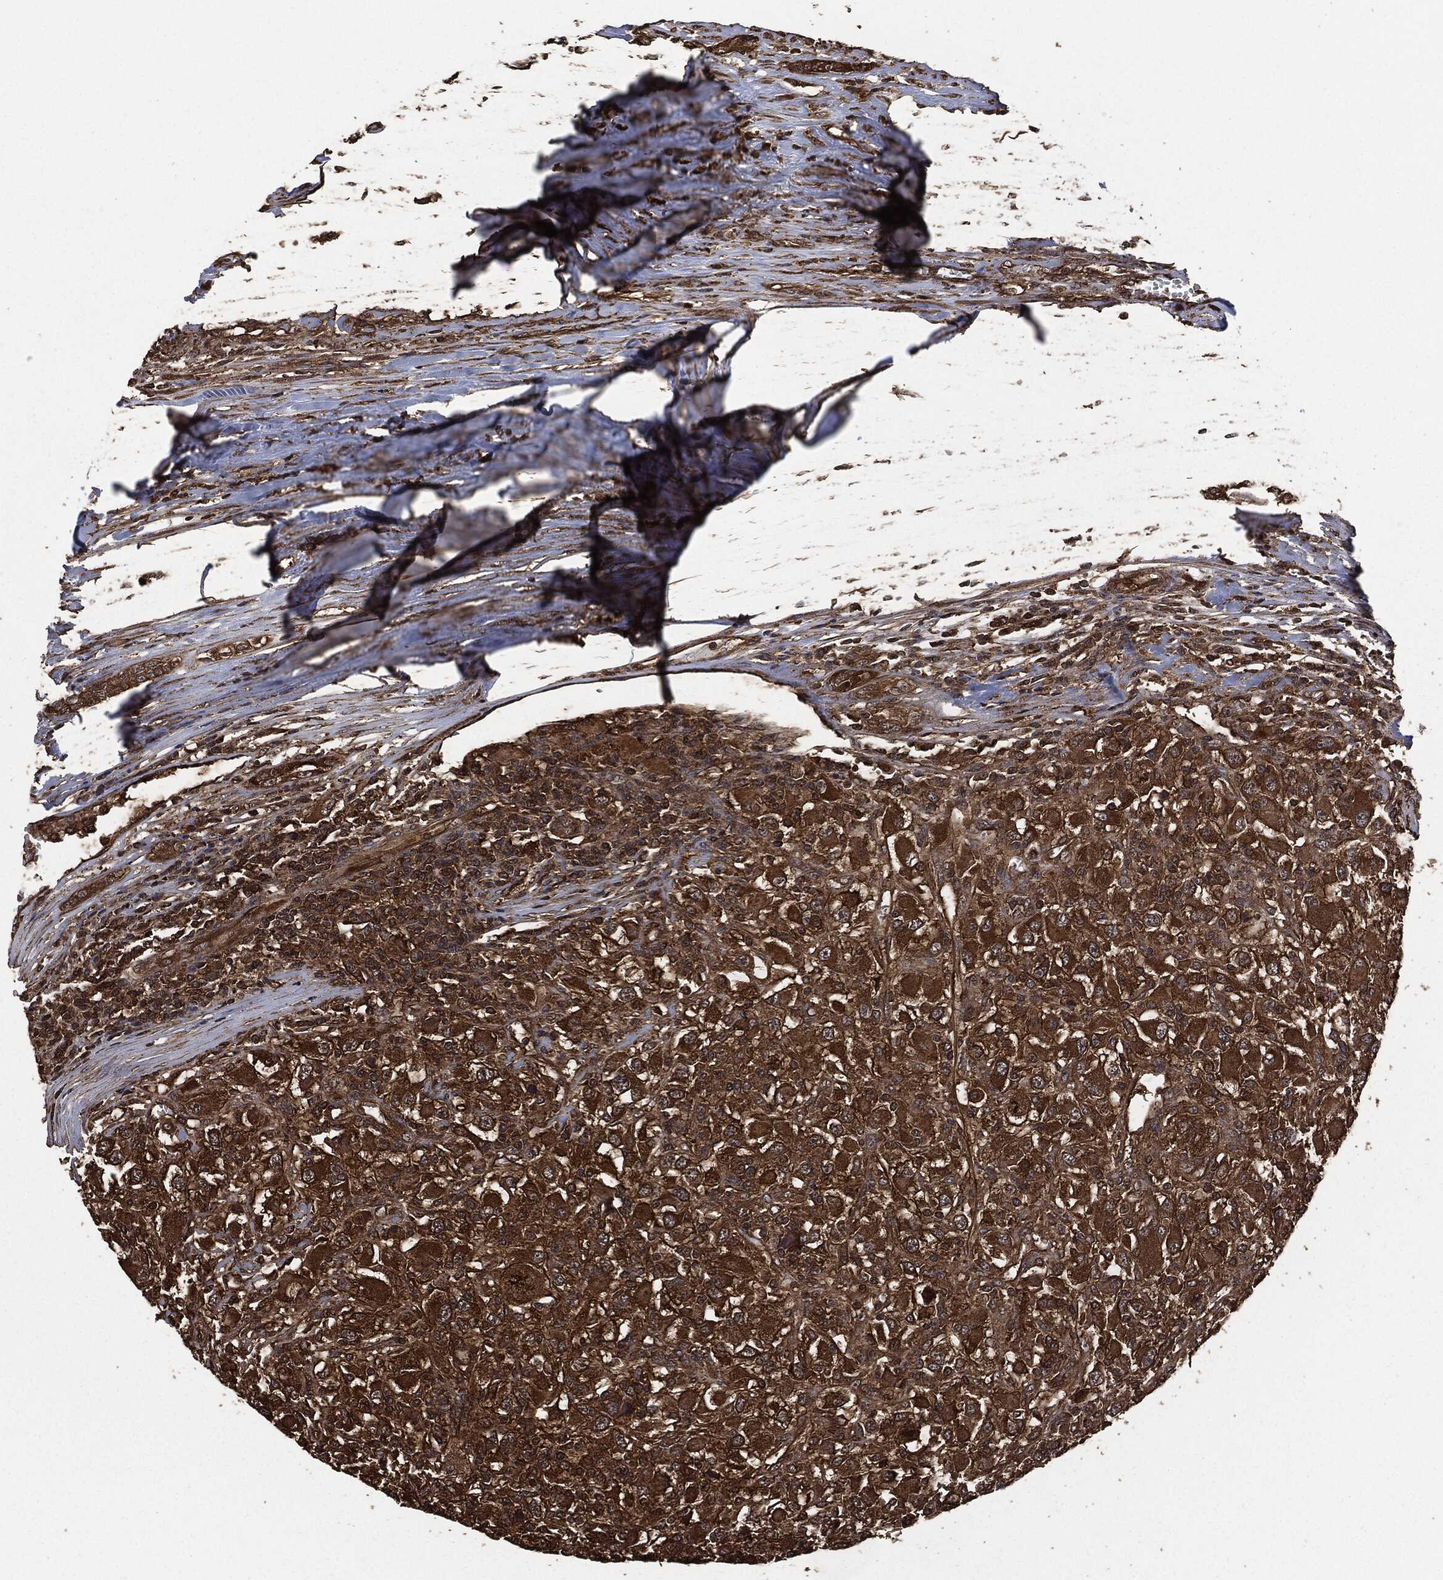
{"staining": {"intensity": "strong", "quantity": ">75%", "location": "cytoplasmic/membranous"}, "tissue": "renal cancer", "cell_type": "Tumor cells", "image_type": "cancer", "snomed": [{"axis": "morphology", "description": "Adenocarcinoma, NOS"}, {"axis": "topography", "description": "Kidney"}], "caption": "Renal adenocarcinoma tissue exhibits strong cytoplasmic/membranous expression in approximately >75% of tumor cells", "gene": "HRAS", "patient": {"sex": "female", "age": 67}}